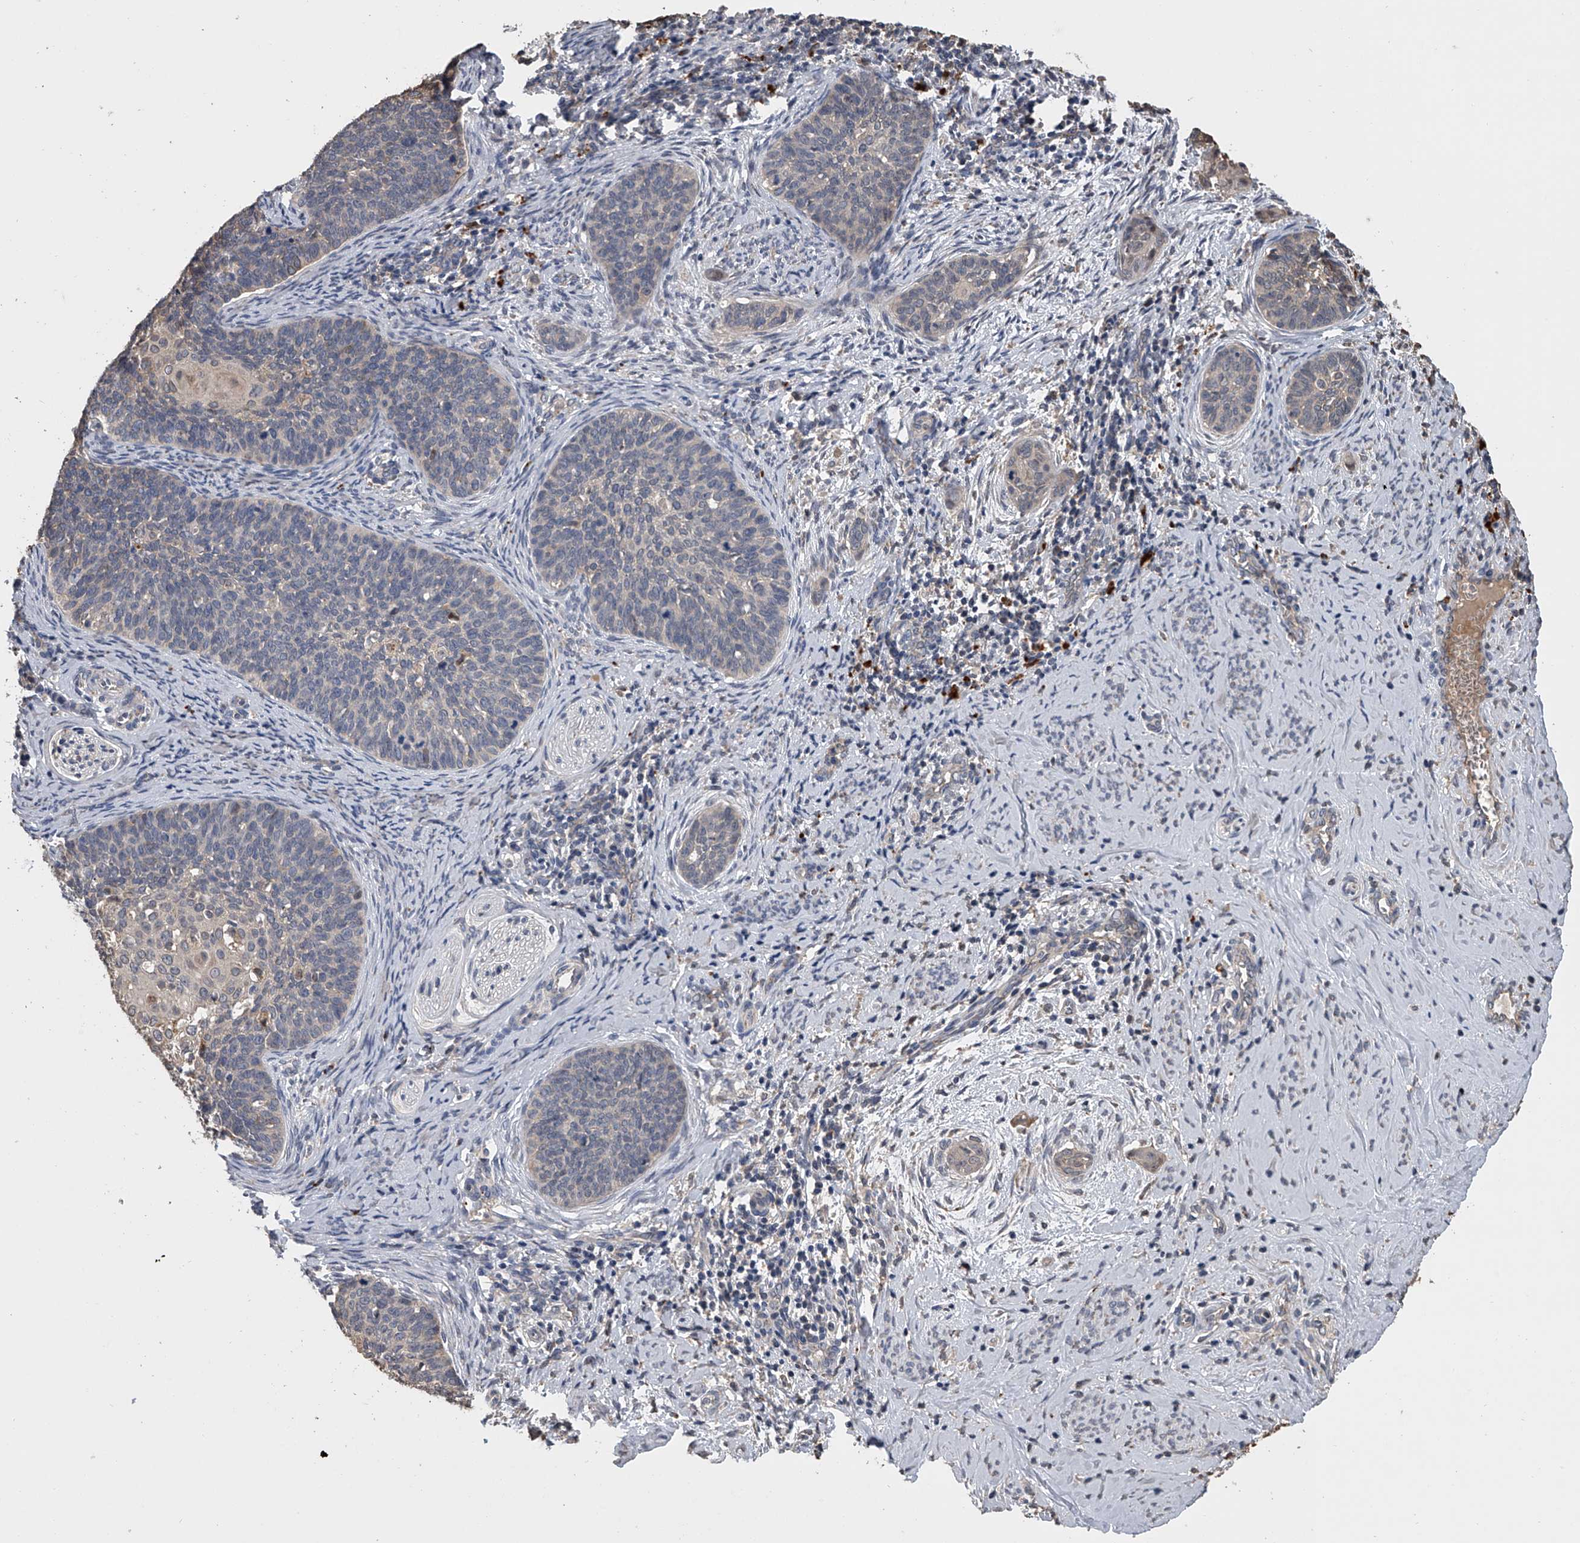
{"staining": {"intensity": "negative", "quantity": "none", "location": "none"}, "tissue": "cervical cancer", "cell_type": "Tumor cells", "image_type": "cancer", "snomed": [{"axis": "morphology", "description": "Squamous cell carcinoma, NOS"}, {"axis": "topography", "description": "Cervix"}], "caption": "Cervical cancer (squamous cell carcinoma) was stained to show a protein in brown. There is no significant staining in tumor cells. (DAB immunohistochemistry, high magnification).", "gene": "DOCK9", "patient": {"sex": "female", "age": 33}}